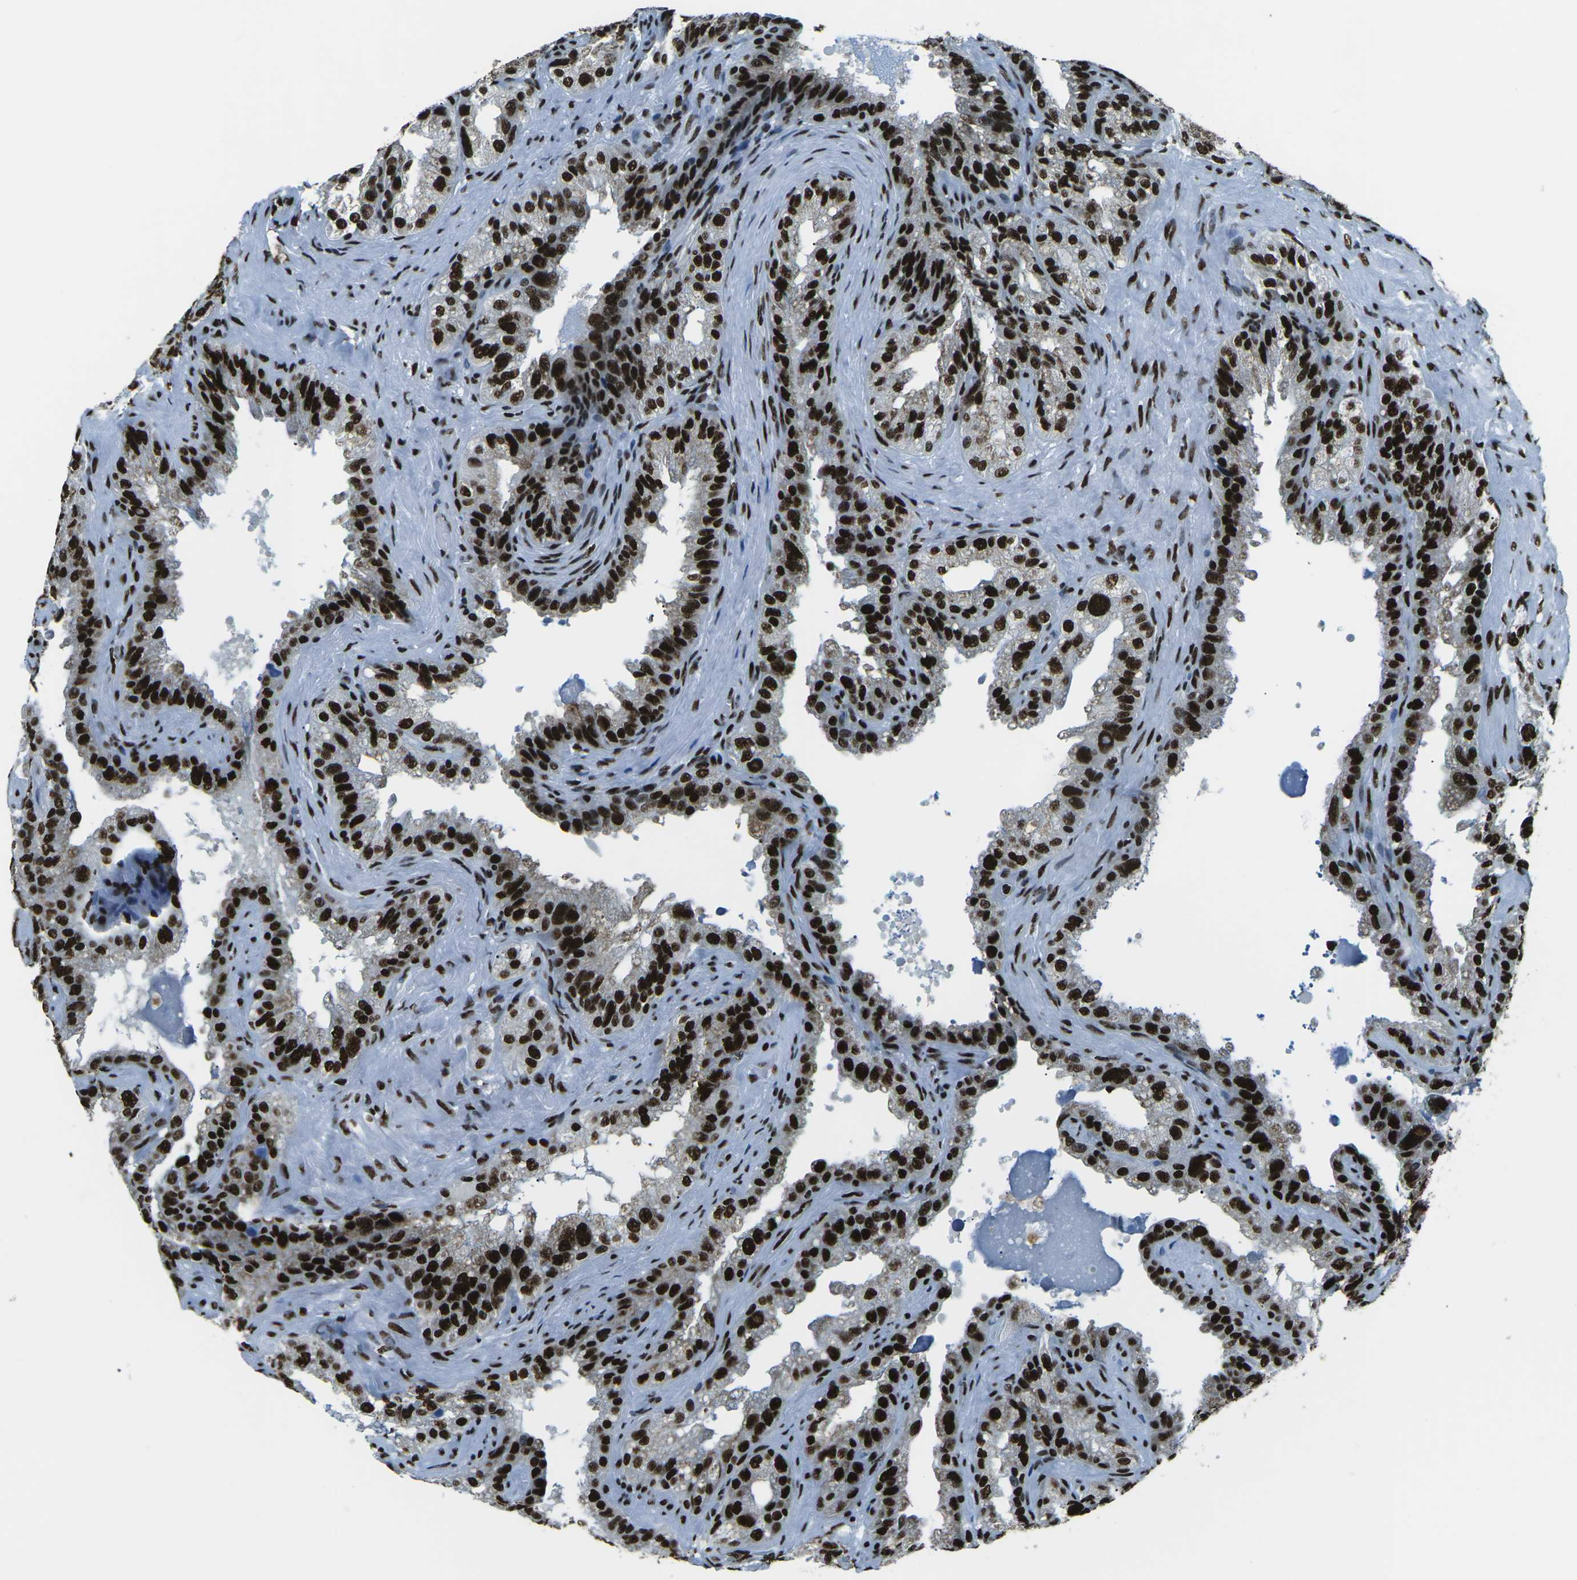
{"staining": {"intensity": "strong", "quantity": ">75%", "location": "nuclear"}, "tissue": "seminal vesicle", "cell_type": "Glandular cells", "image_type": "normal", "snomed": [{"axis": "morphology", "description": "Normal tissue, NOS"}, {"axis": "topography", "description": "Seminal veicle"}], "caption": "Seminal vesicle stained with immunohistochemistry reveals strong nuclear positivity in approximately >75% of glandular cells.", "gene": "HNRNPL", "patient": {"sex": "male", "age": 68}}